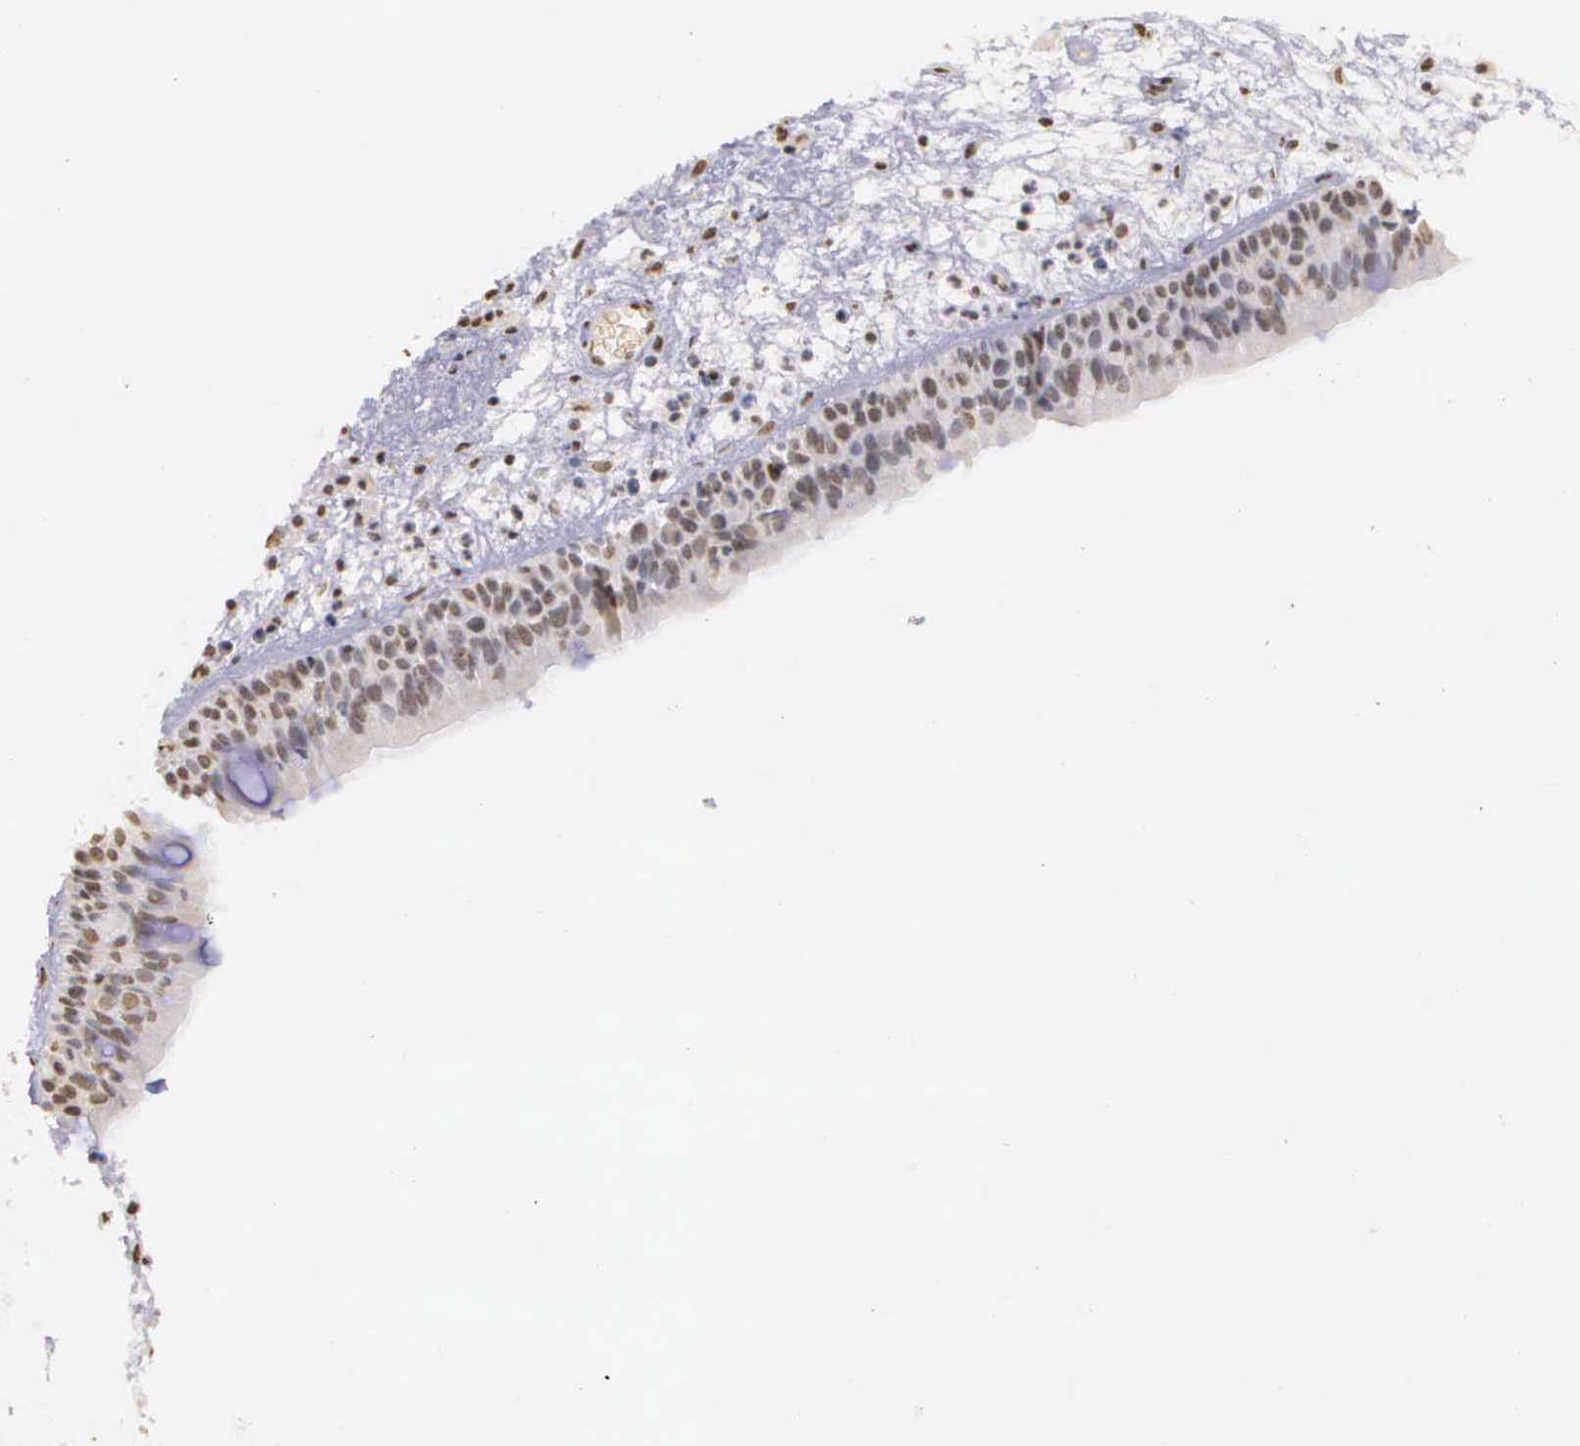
{"staining": {"intensity": "moderate", "quantity": ">75%", "location": "nuclear"}, "tissue": "nasopharynx", "cell_type": "Respiratory epithelial cells", "image_type": "normal", "snomed": [{"axis": "morphology", "description": "Normal tissue, NOS"}, {"axis": "topography", "description": "Nasopharynx"}], "caption": "High-magnification brightfield microscopy of normal nasopharynx stained with DAB (brown) and counterstained with hematoxylin (blue). respiratory epithelial cells exhibit moderate nuclear positivity is appreciated in approximately>75% of cells. (brown staining indicates protein expression, while blue staining denotes nuclei).", "gene": "ARMCX5", "patient": {"sex": "male", "age": 63}}